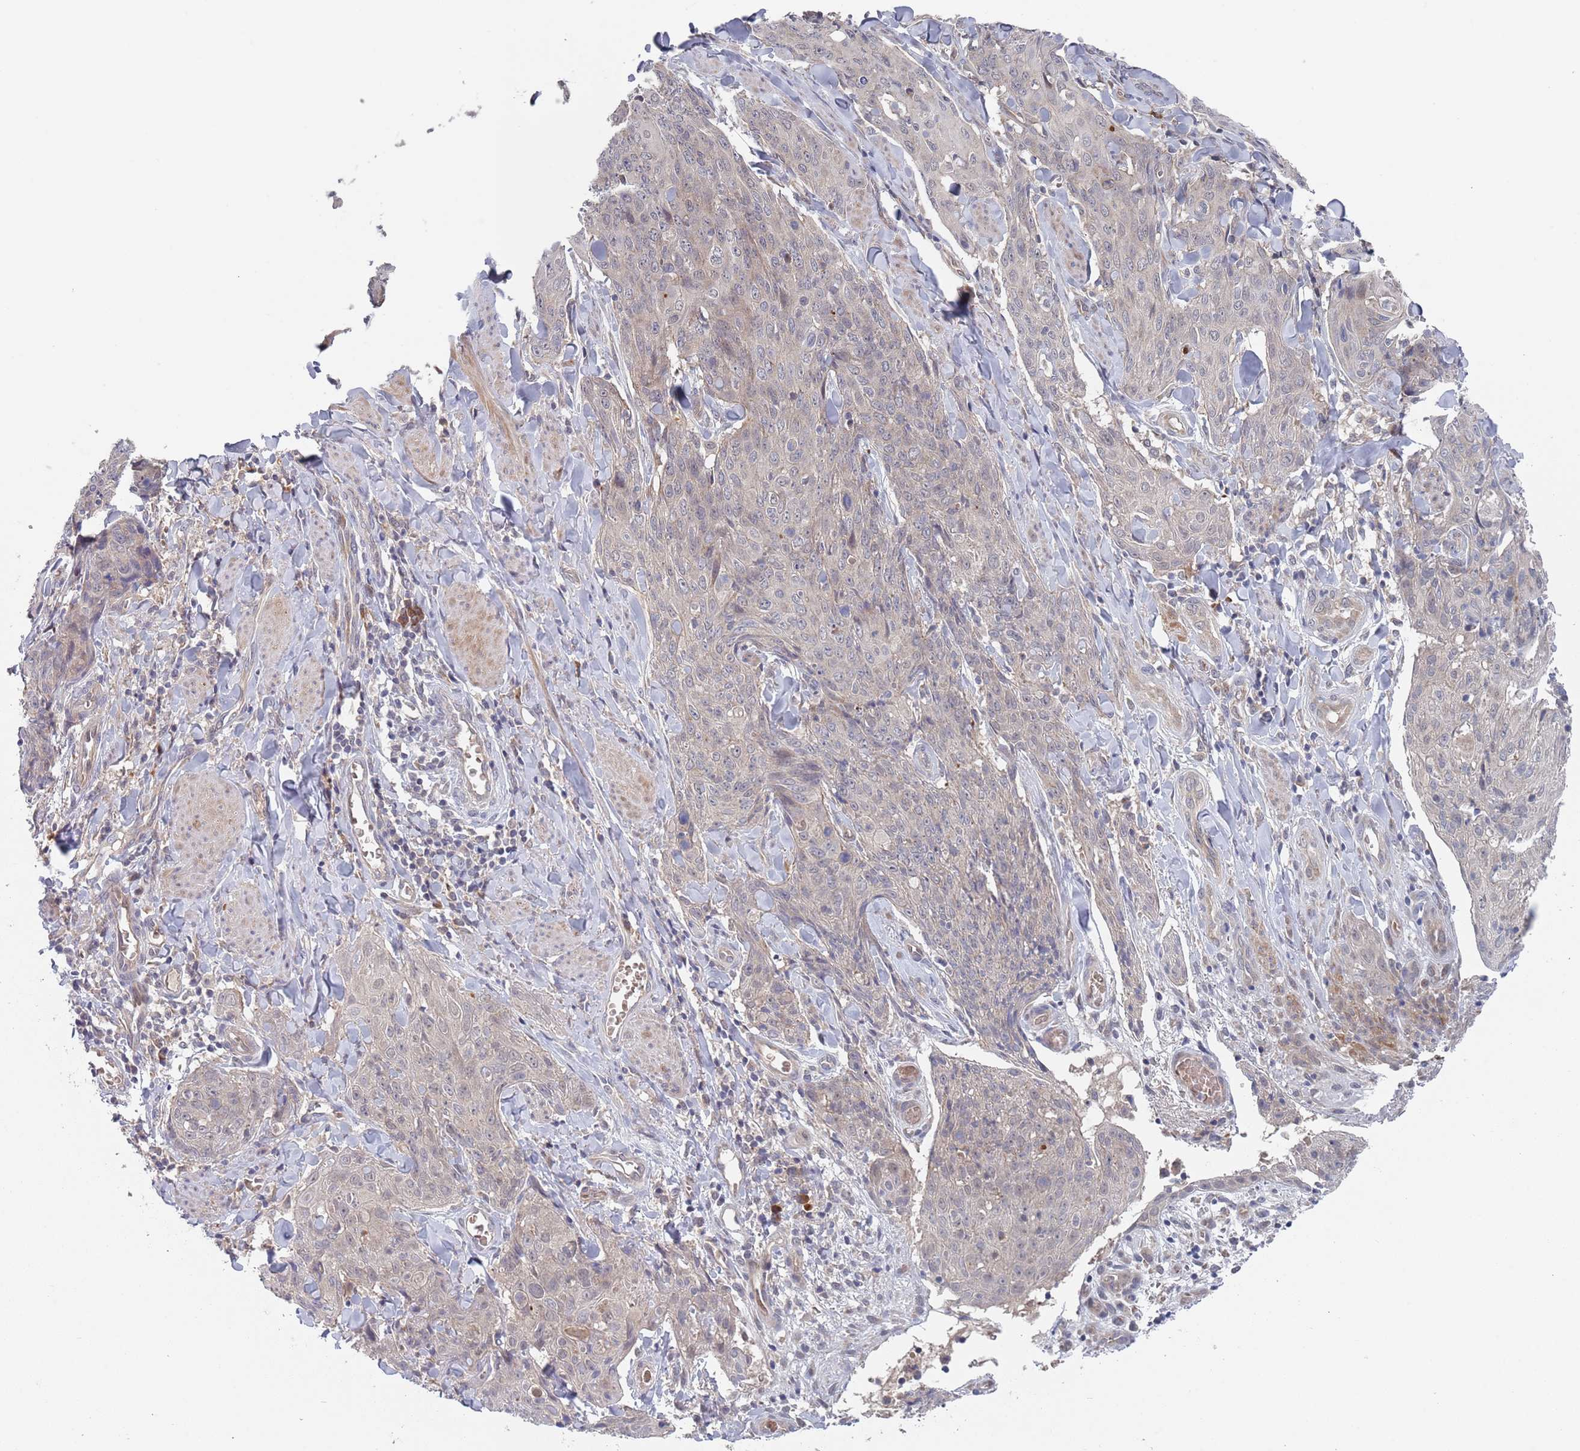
{"staining": {"intensity": "negative", "quantity": "none", "location": "none"}, "tissue": "skin cancer", "cell_type": "Tumor cells", "image_type": "cancer", "snomed": [{"axis": "morphology", "description": "Squamous cell carcinoma, NOS"}, {"axis": "topography", "description": "Skin"}, {"axis": "topography", "description": "Vulva"}], "caption": "The histopathology image displays no significant positivity in tumor cells of skin squamous cell carcinoma.", "gene": "ZNF140", "patient": {"sex": "female", "age": 85}}